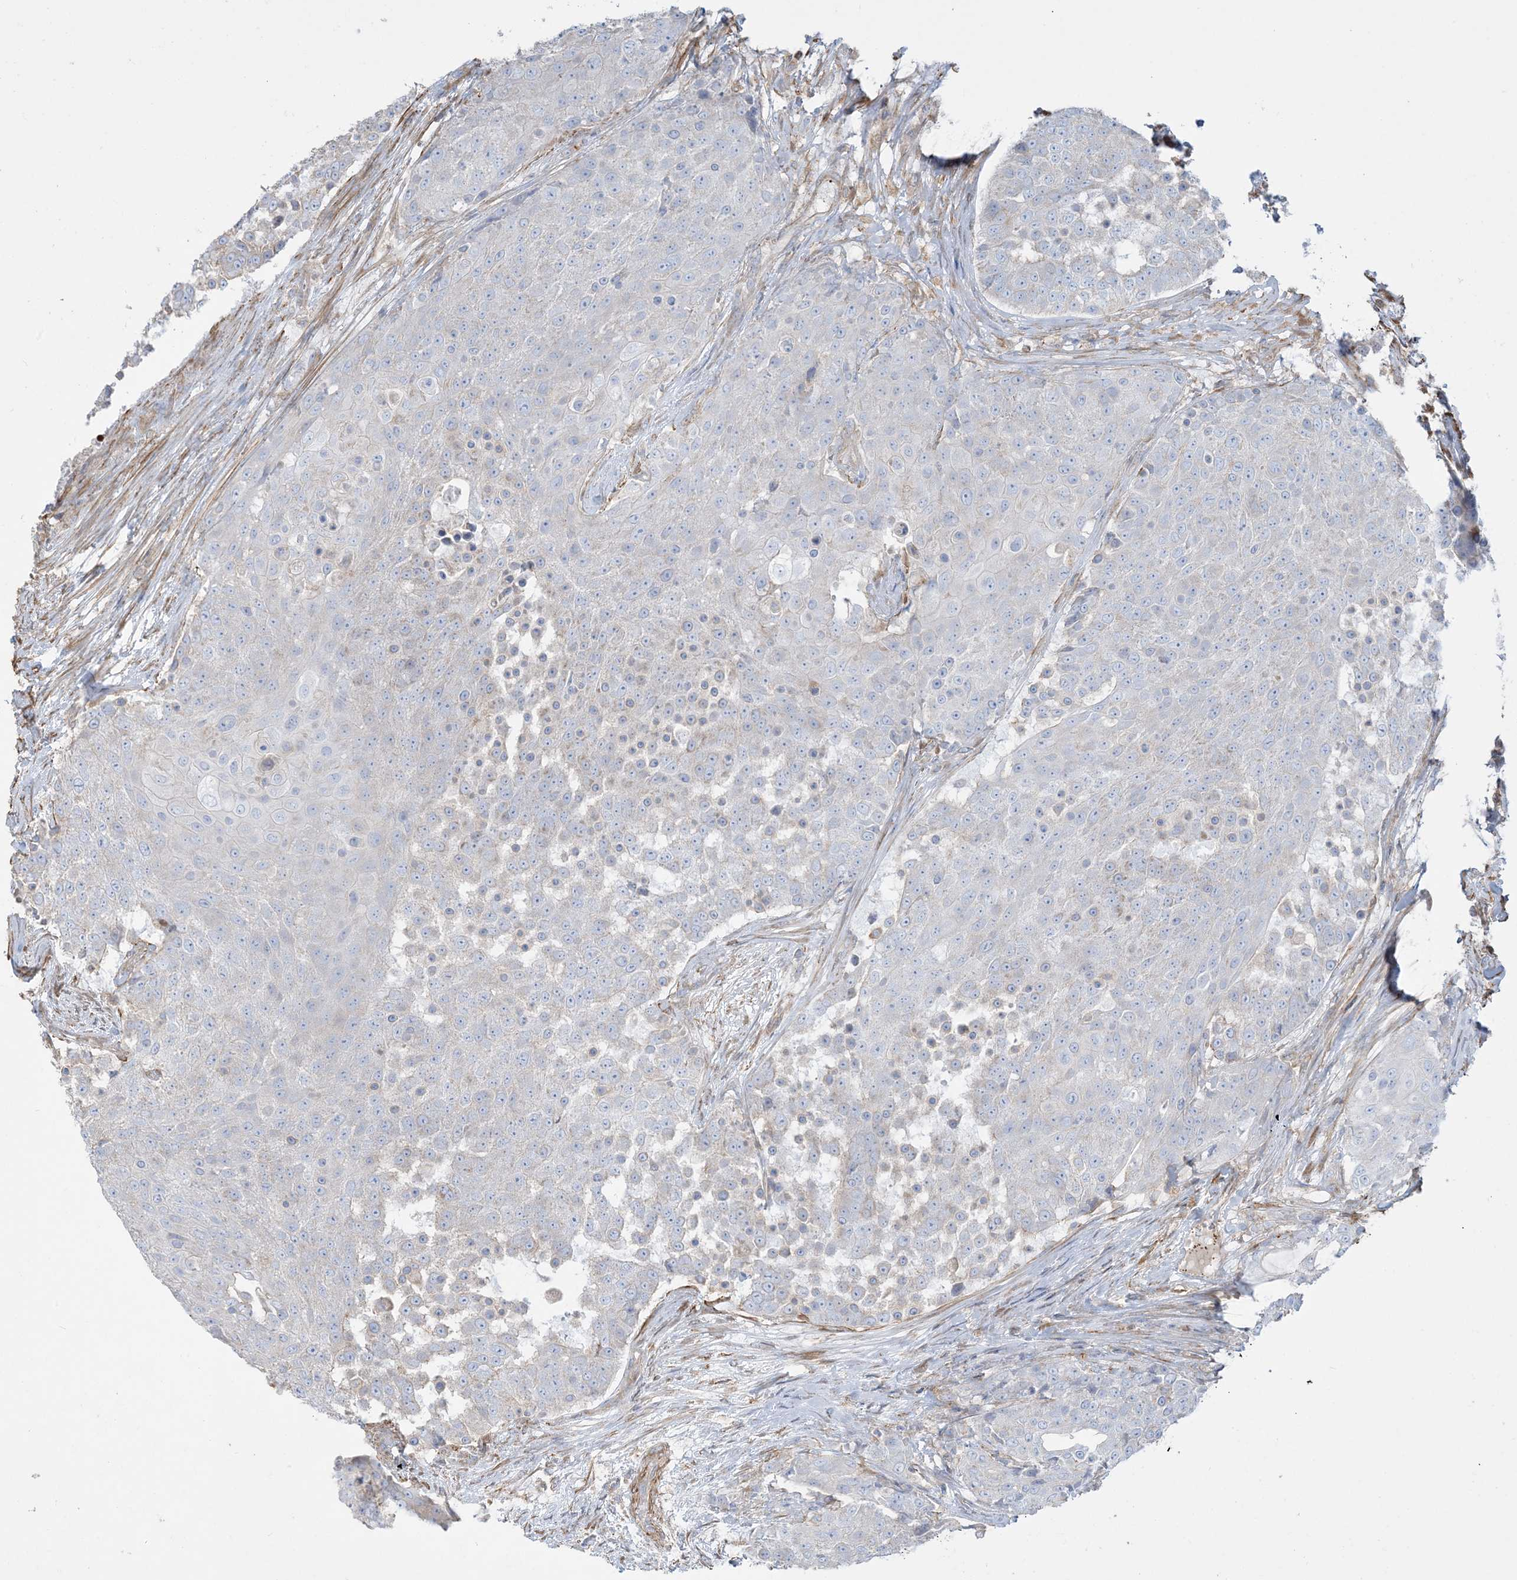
{"staining": {"intensity": "negative", "quantity": "none", "location": "none"}, "tissue": "urothelial cancer", "cell_type": "Tumor cells", "image_type": "cancer", "snomed": [{"axis": "morphology", "description": "Urothelial carcinoma, High grade"}, {"axis": "topography", "description": "Urinary bladder"}], "caption": "The immunohistochemistry image has no significant expression in tumor cells of high-grade urothelial carcinoma tissue.", "gene": "GTF3C2", "patient": {"sex": "female", "age": 63}}